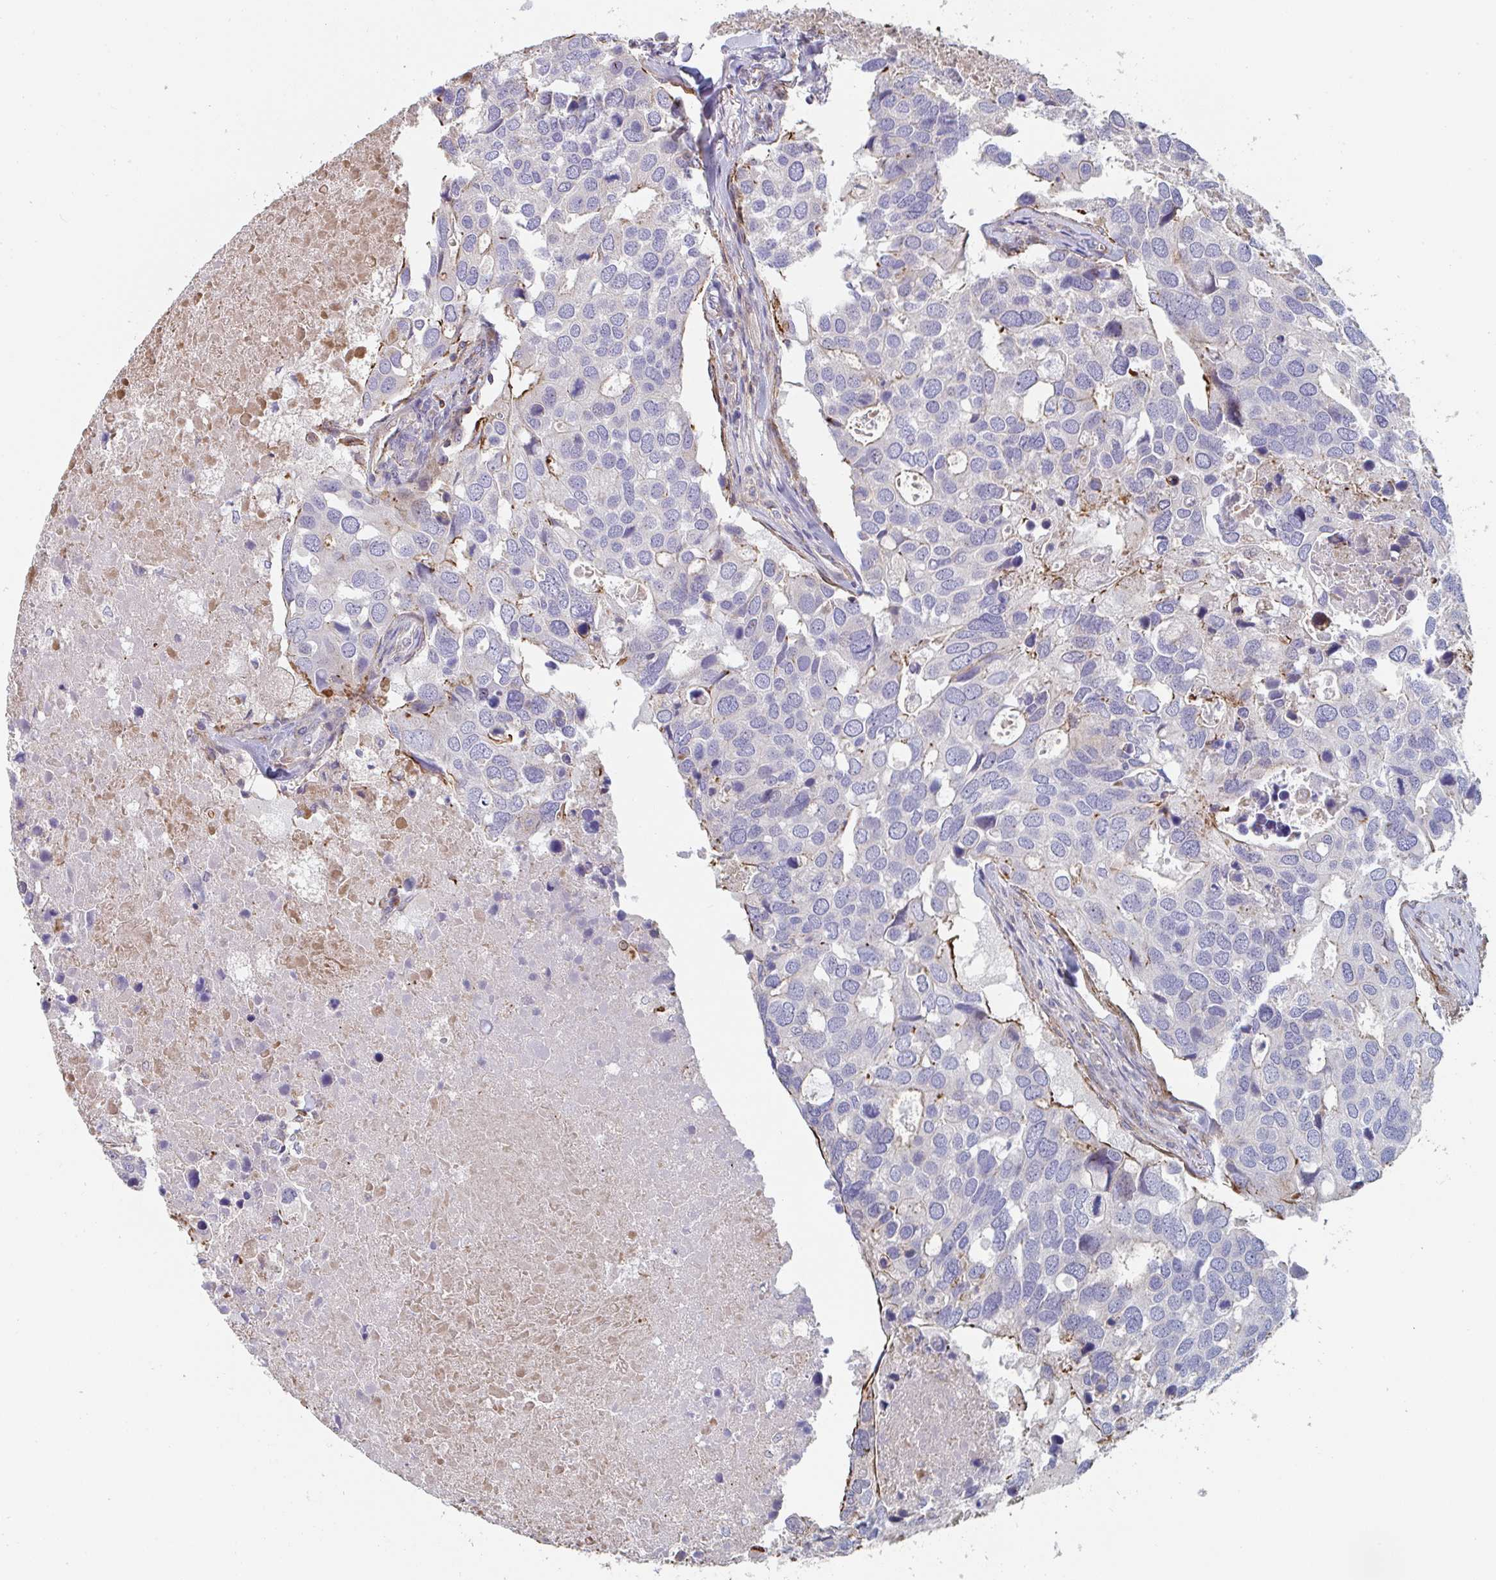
{"staining": {"intensity": "moderate", "quantity": "<25%", "location": "cytoplasmic/membranous"}, "tissue": "breast cancer", "cell_type": "Tumor cells", "image_type": "cancer", "snomed": [{"axis": "morphology", "description": "Duct carcinoma"}, {"axis": "topography", "description": "Breast"}], "caption": "The histopathology image demonstrates staining of breast cancer, revealing moderate cytoplasmic/membranous protein staining (brown color) within tumor cells. Nuclei are stained in blue.", "gene": "FZD2", "patient": {"sex": "female", "age": 83}}